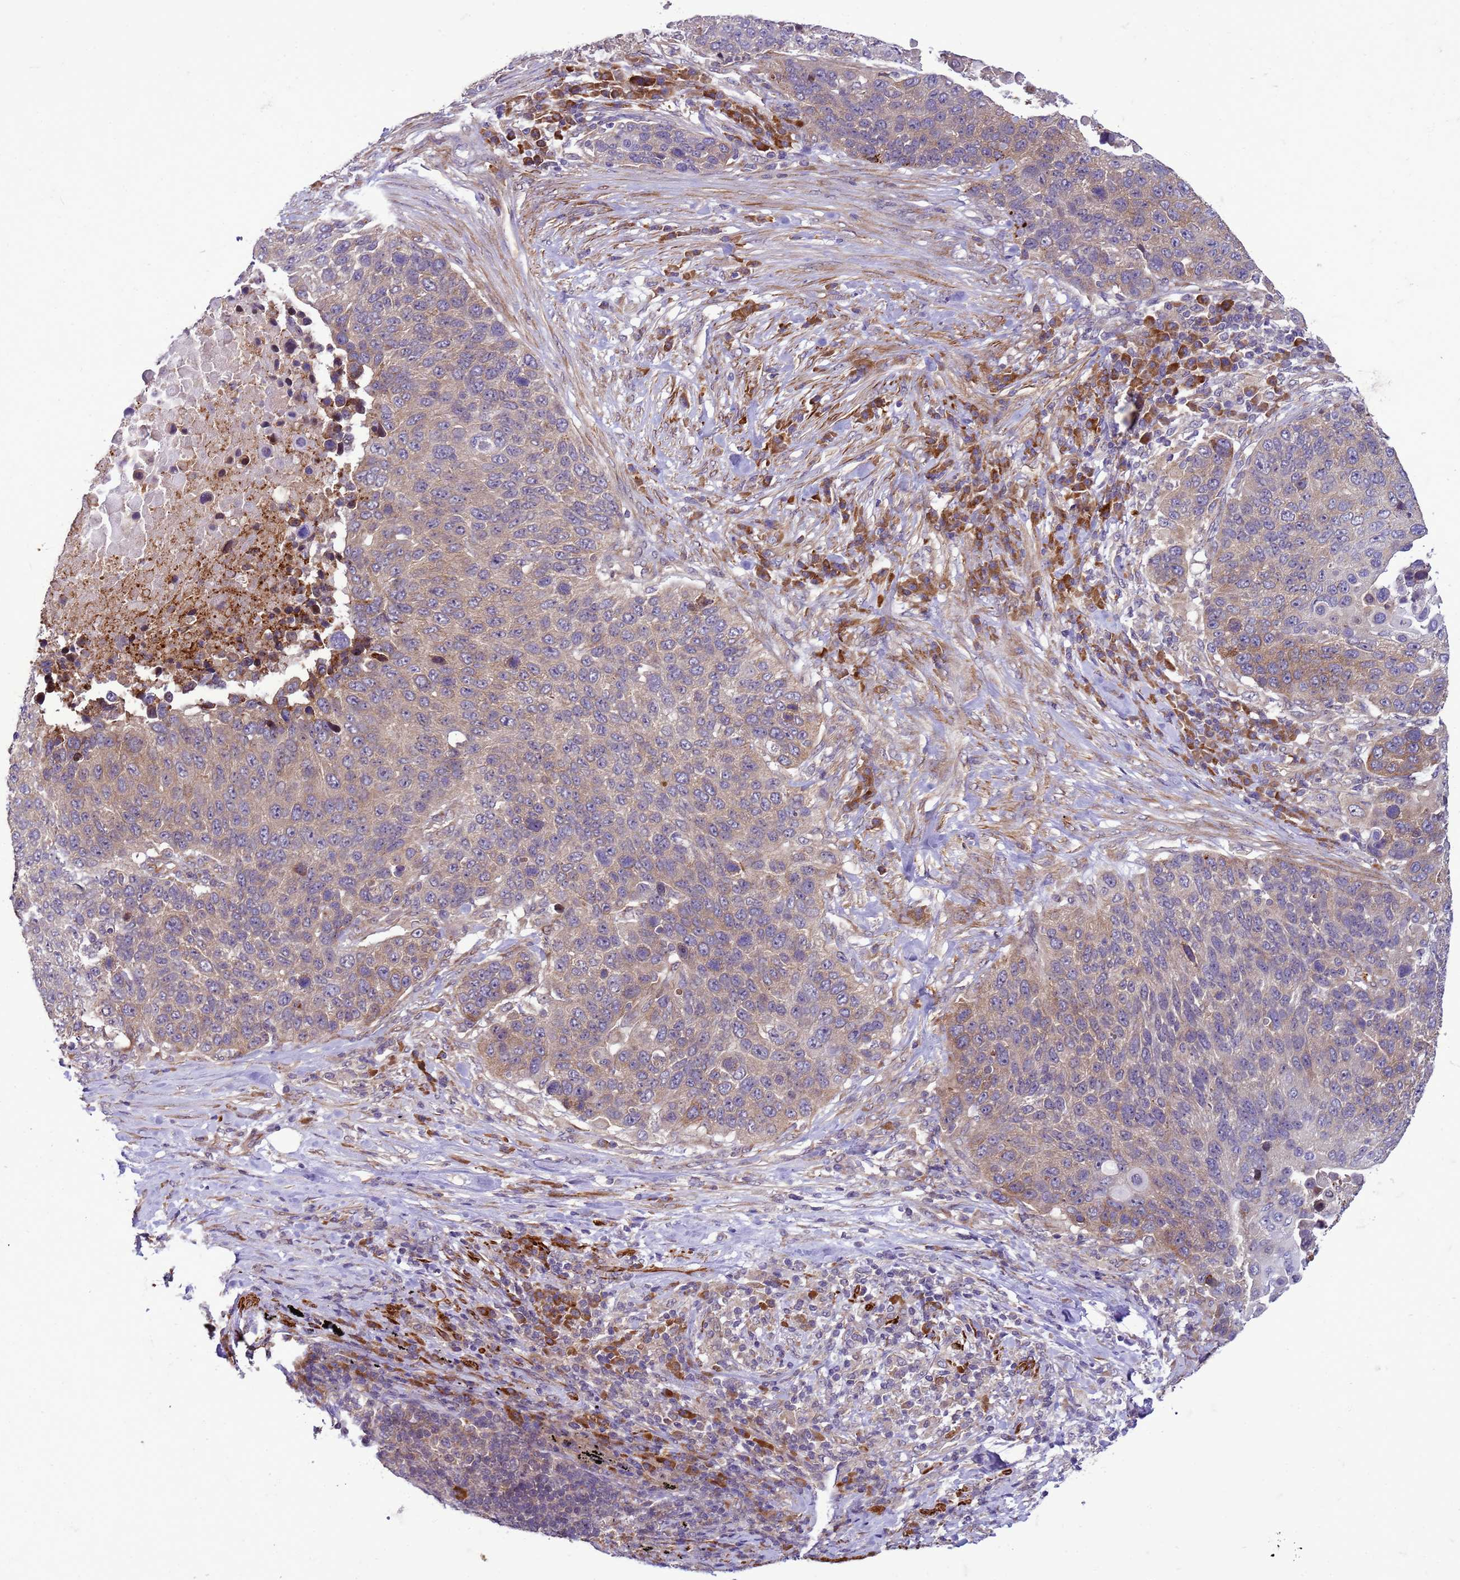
{"staining": {"intensity": "weak", "quantity": "25%-75%", "location": "cytoplasmic/membranous"}, "tissue": "lung cancer", "cell_type": "Tumor cells", "image_type": "cancer", "snomed": [{"axis": "morphology", "description": "Normal tissue, NOS"}, {"axis": "morphology", "description": "Squamous cell carcinoma, NOS"}, {"axis": "topography", "description": "Lymph node"}, {"axis": "topography", "description": "Lung"}], "caption": "A low amount of weak cytoplasmic/membranous expression is present in approximately 25%-75% of tumor cells in lung cancer tissue.", "gene": "GEN1", "patient": {"sex": "male", "age": 66}}